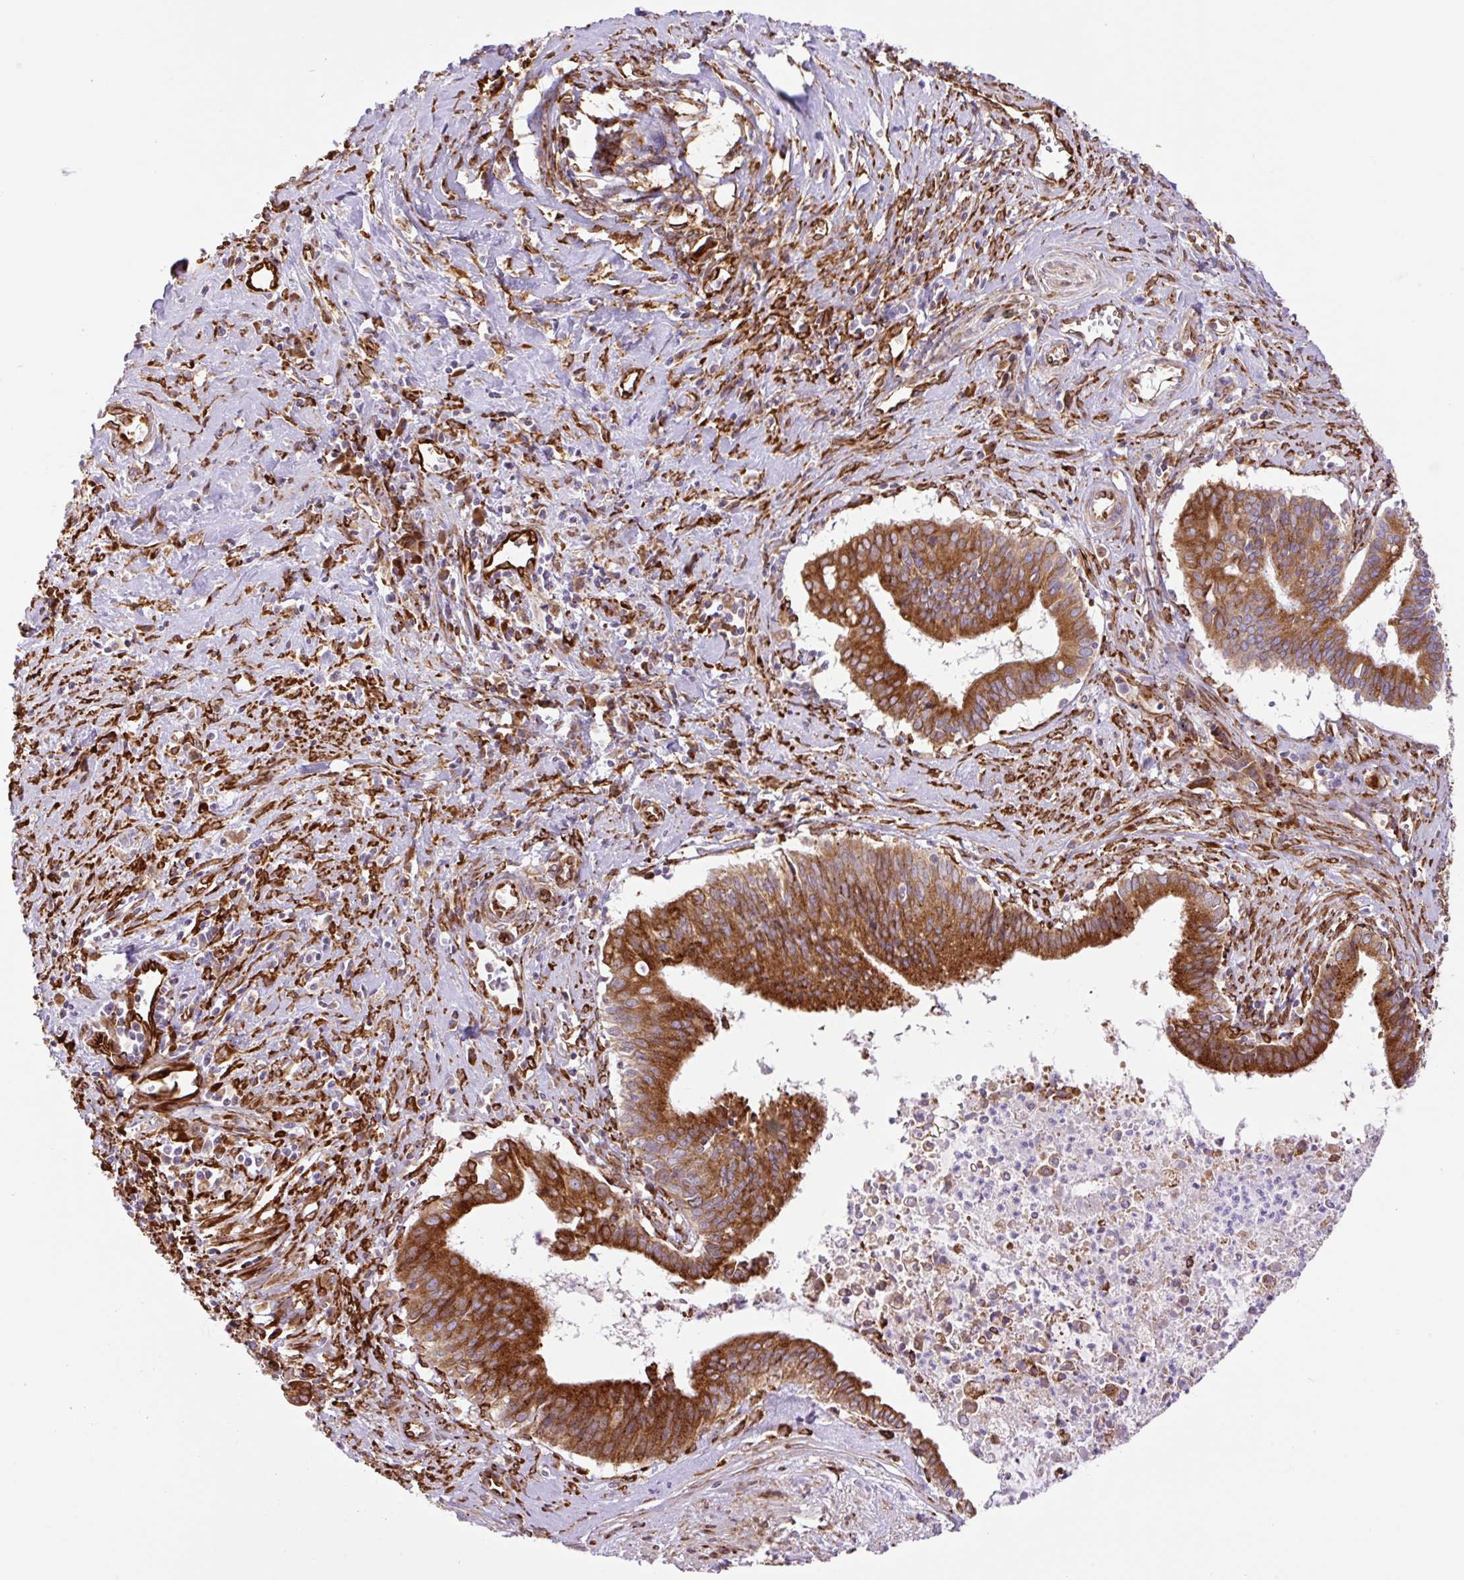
{"staining": {"intensity": "strong", "quantity": ">75%", "location": "cytoplasmic/membranous"}, "tissue": "cervical cancer", "cell_type": "Tumor cells", "image_type": "cancer", "snomed": [{"axis": "morphology", "description": "Adenocarcinoma, NOS"}, {"axis": "topography", "description": "Cervix"}], "caption": "Immunohistochemical staining of human cervical adenocarcinoma exhibits high levels of strong cytoplasmic/membranous staining in about >75% of tumor cells.", "gene": "RAB30", "patient": {"sex": "female", "age": 44}}